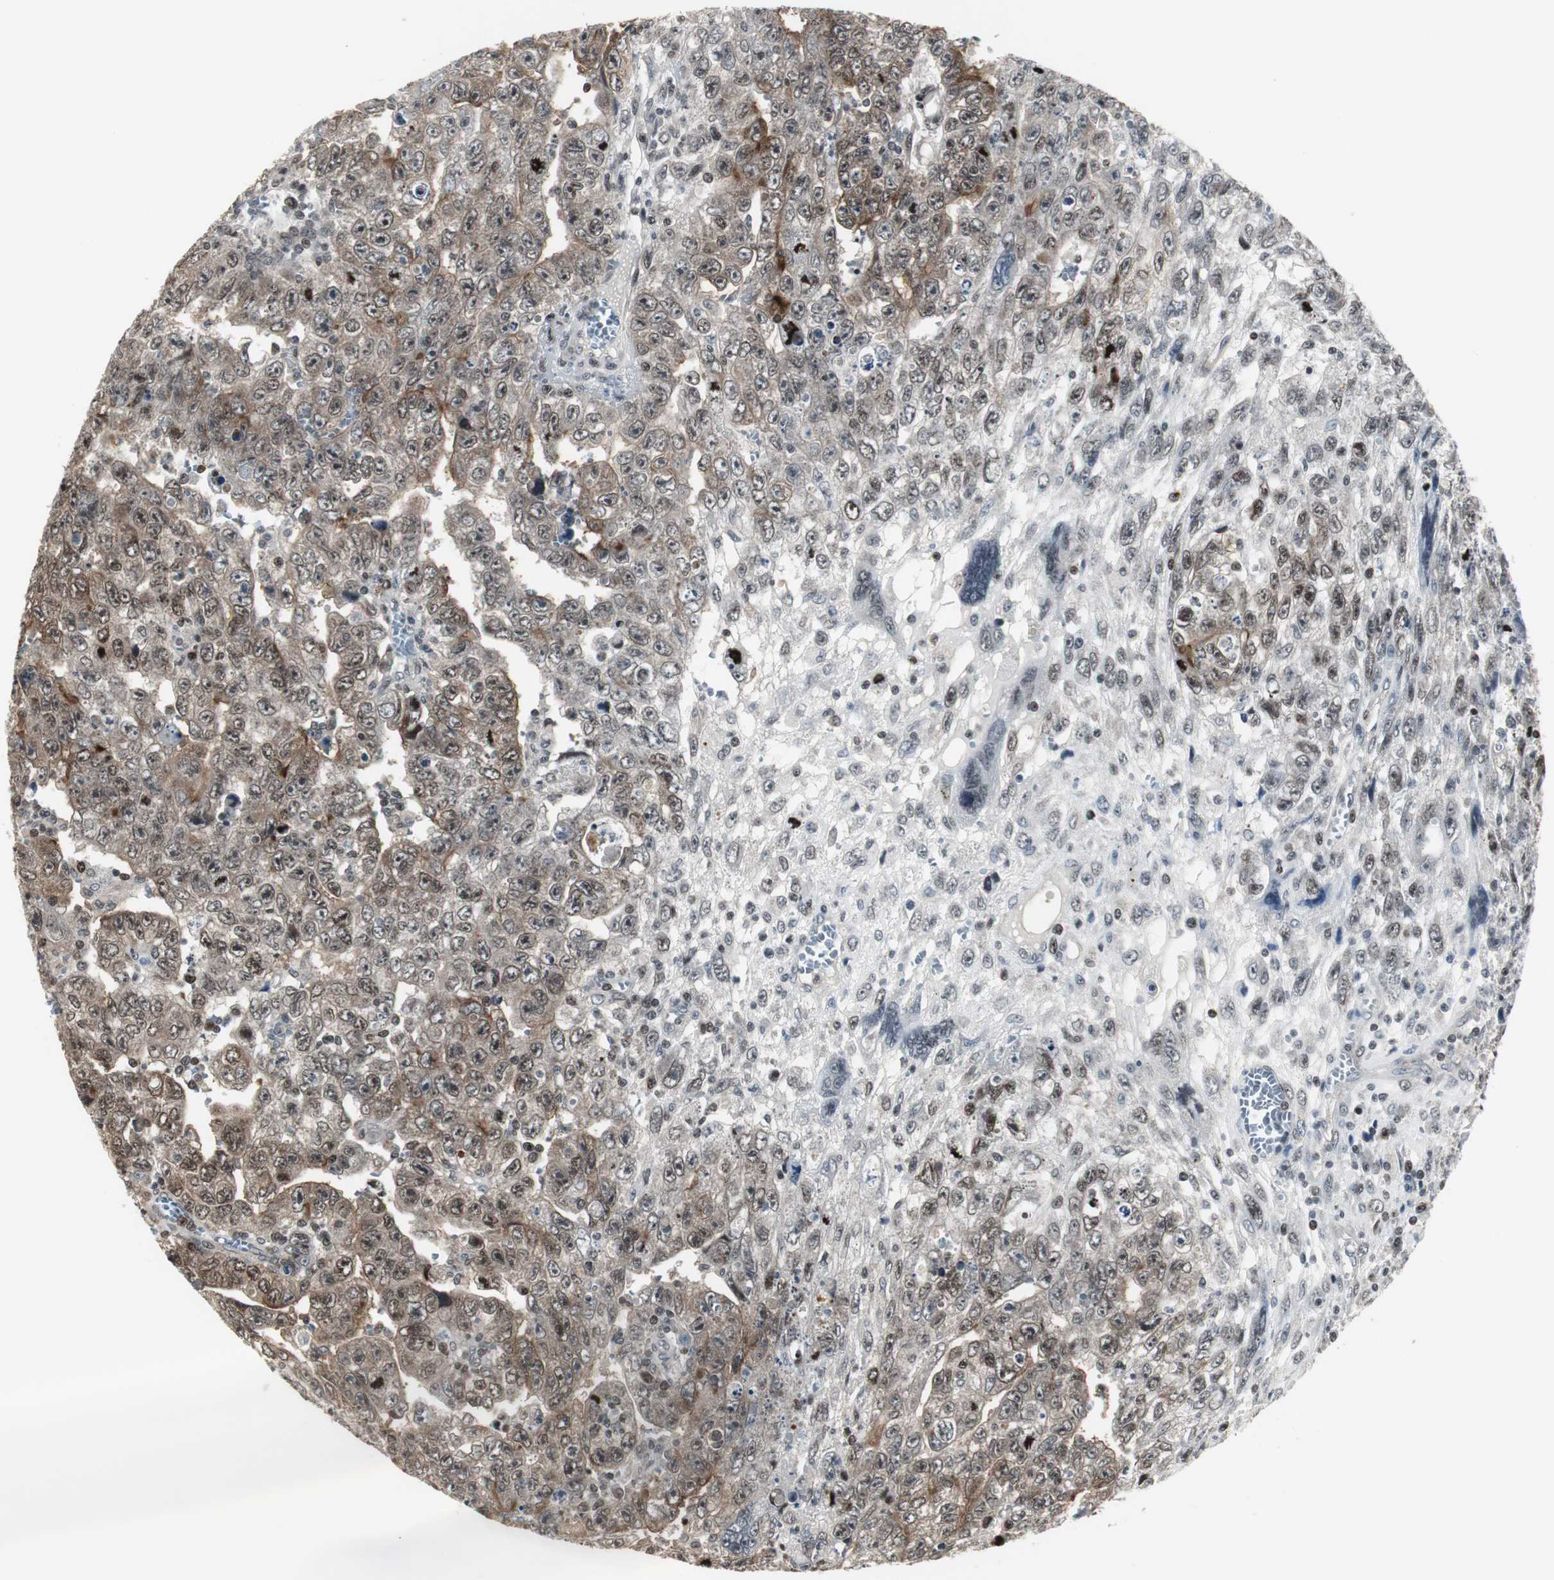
{"staining": {"intensity": "moderate", "quantity": ">75%", "location": "cytoplasmic/membranous,nuclear"}, "tissue": "testis cancer", "cell_type": "Tumor cells", "image_type": "cancer", "snomed": [{"axis": "morphology", "description": "Carcinoma, Embryonal, NOS"}, {"axis": "topography", "description": "Testis"}], "caption": "A brown stain shows moderate cytoplasmic/membranous and nuclear staining of a protein in testis cancer tumor cells. The staining was performed using DAB to visualize the protein expression in brown, while the nuclei were stained in blue with hematoxylin (Magnification: 20x).", "gene": "MPG", "patient": {"sex": "male", "age": 28}}